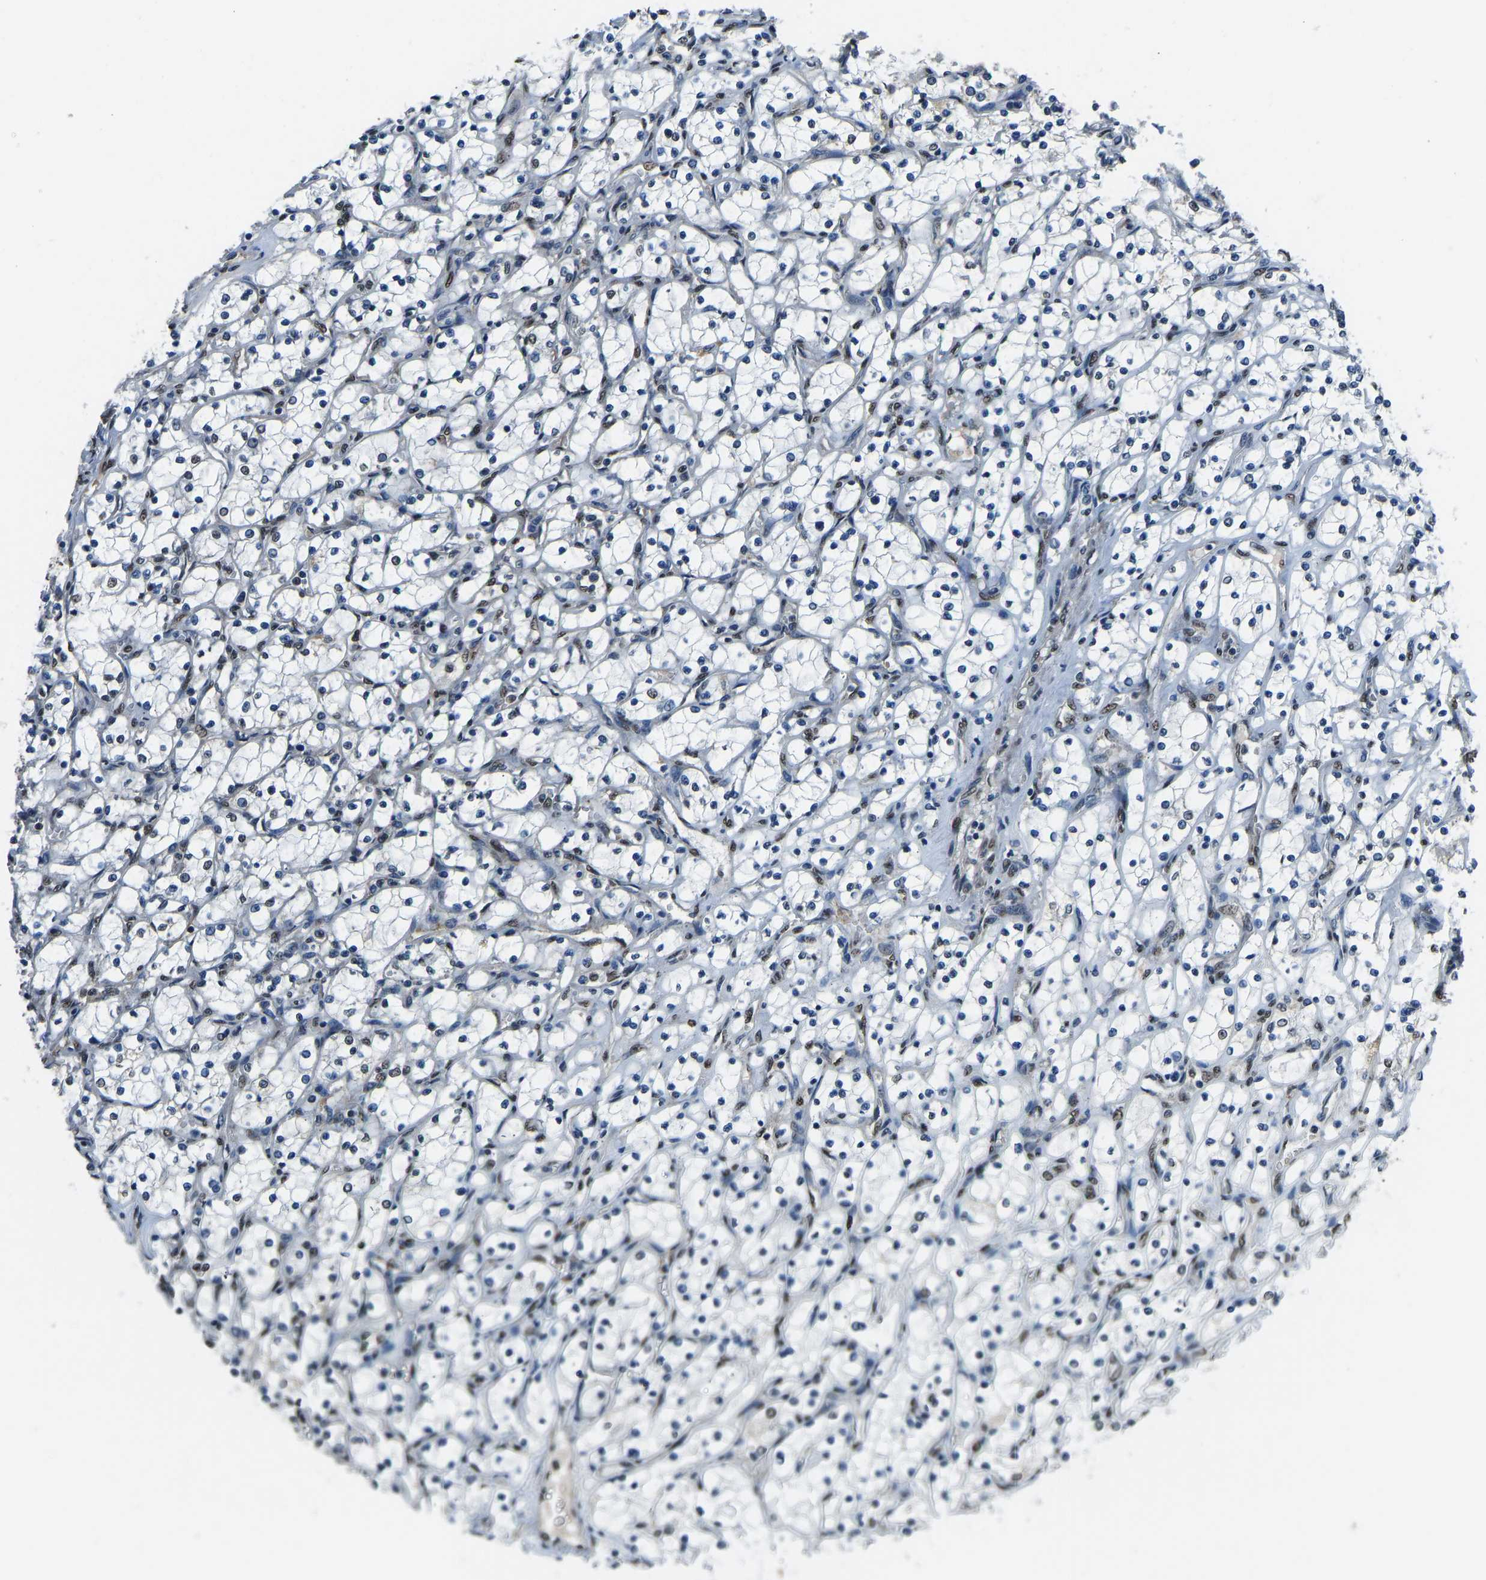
{"staining": {"intensity": "weak", "quantity": "<25%", "location": "nuclear"}, "tissue": "renal cancer", "cell_type": "Tumor cells", "image_type": "cancer", "snomed": [{"axis": "morphology", "description": "Adenocarcinoma, NOS"}, {"axis": "topography", "description": "Kidney"}], "caption": "This is a photomicrograph of IHC staining of renal cancer (adenocarcinoma), which shows no staining in tumor cells.", "gene": "FOS", "patient": {"sex": "female", "age": 69}}